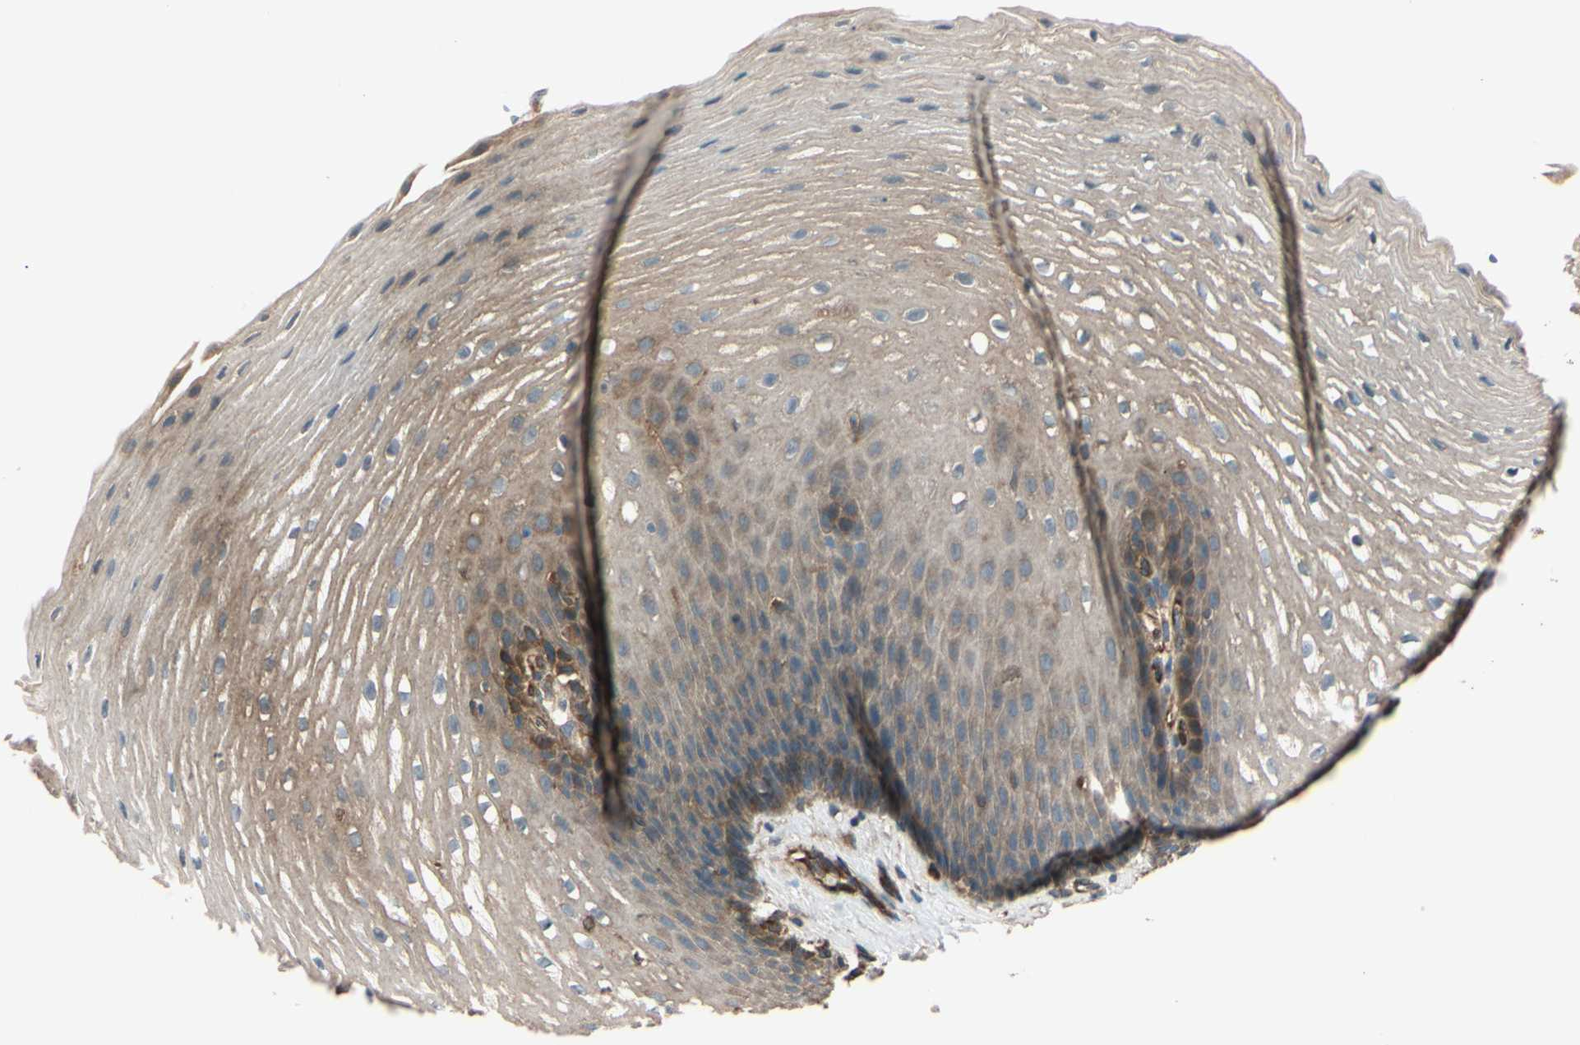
{"staining": {"intensity": "moderate", "quantity": ">75%", "location": "cytoplasmic/membranous"}, "tissue": "esophagus", "cell_type": "Squamous epithelial cells", "image_type": "normal", "snomed": [{"axis": "morphology", "description": "Normal tissue, NOS"}, {"axis": "topography", "description": "Esophagus"}], "caption": "Benign esophagus exhibits moderate cytoplasmic/membranous staining in about >75% of squamous epithelial cells, visualized by immunohistochemistry.", "gene": "PTPN12", "patient": {"sex": "male", "age": 48}}